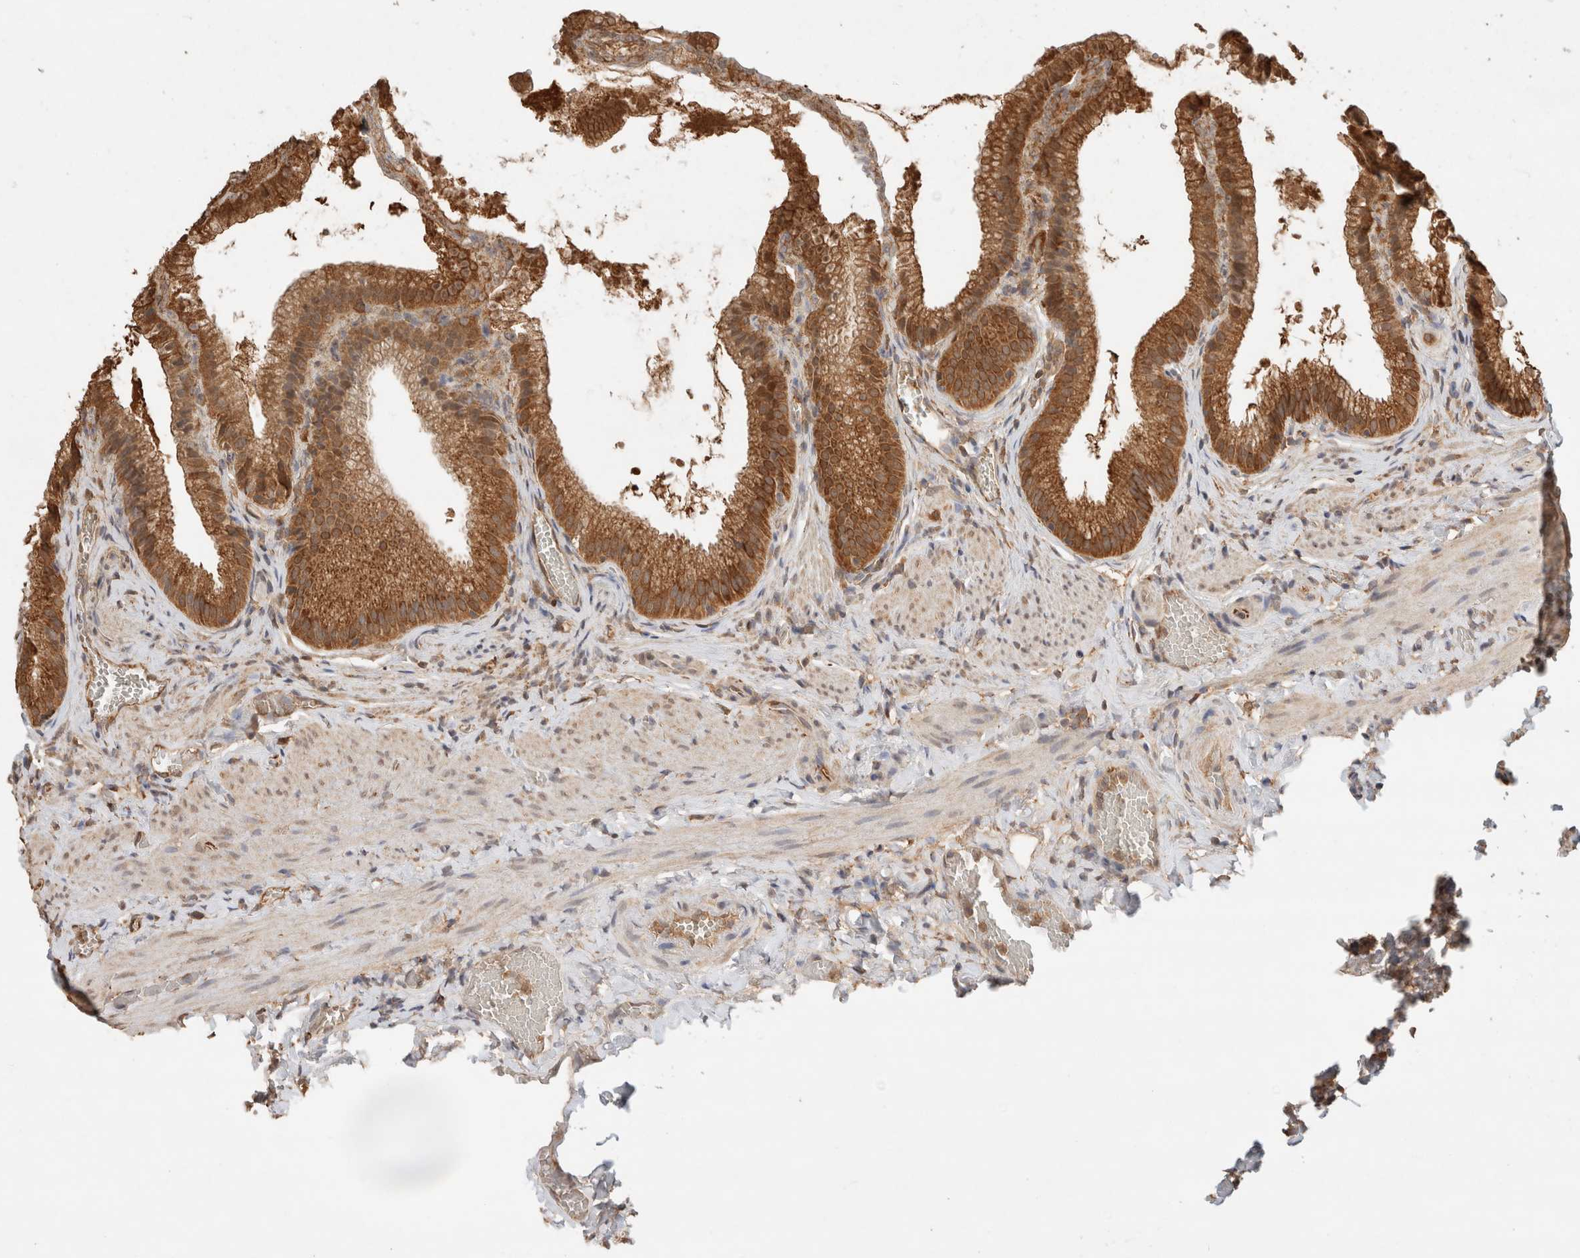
{"staining": {"intensity": "strong", "quantity": ">75%", "location": "cytoplasmic/membranous"}, "tissue": "gallbladder", "cell_type": "Glandular cells", "image_type": "normal", "snomed": [{"axis": "morphology", "description": "Normal tissue, NOS"}, {"axis": "topography", "description": "Gallbladder"}], "caption": "Immunohistochemistry of unremarkable gallbladder demonstrates high levels of strong cytoplasmic/membranous positivity in about >75% of glandular cells.", "gene": "ERAP1", "patient": {"sex": "male", "age": 38}}